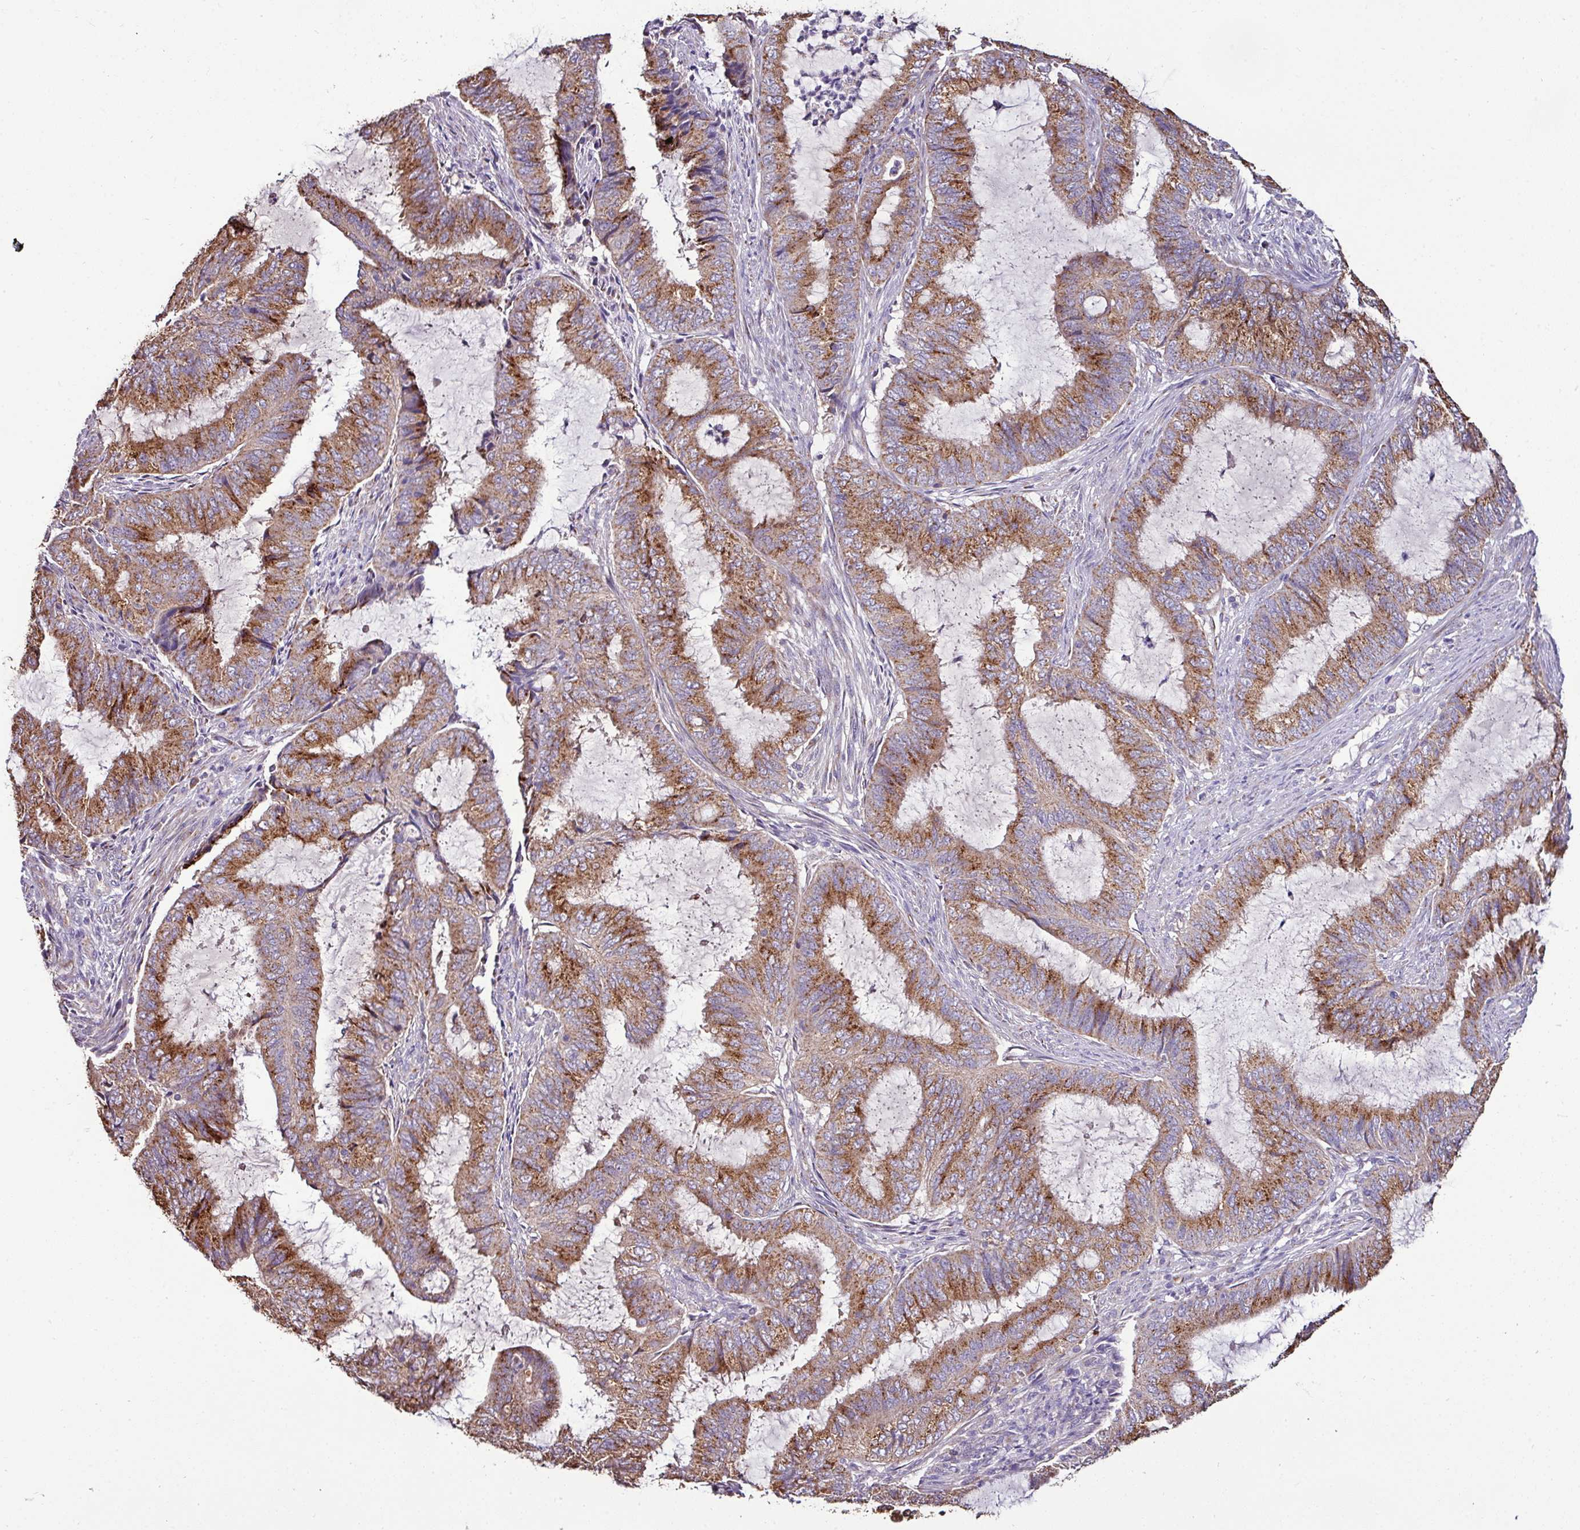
{"staining": {"intensity": "moderate", "quantity": ">75%", "location": "cytoplasmic/membranous"}, "tissue": "endometrial cancer", "cell_type": "Tumor cells", "image_type": "cancer", "snomed": [{"axis": "morphology", "description": "Adenocarcinoma, NOS"}, {"axis": "topography", "description": "Endometrium"}], "caption": "Immunohistochemistry (DAB (3,3'-diaminobenzidine)) staining of human endometrial cancer demonstrates moderate cytoplasmic/membranous protein positivity in approximately >75% of tumor cells.", "gene": "CPD", "patient": {"sex": "female", "age": 51}}